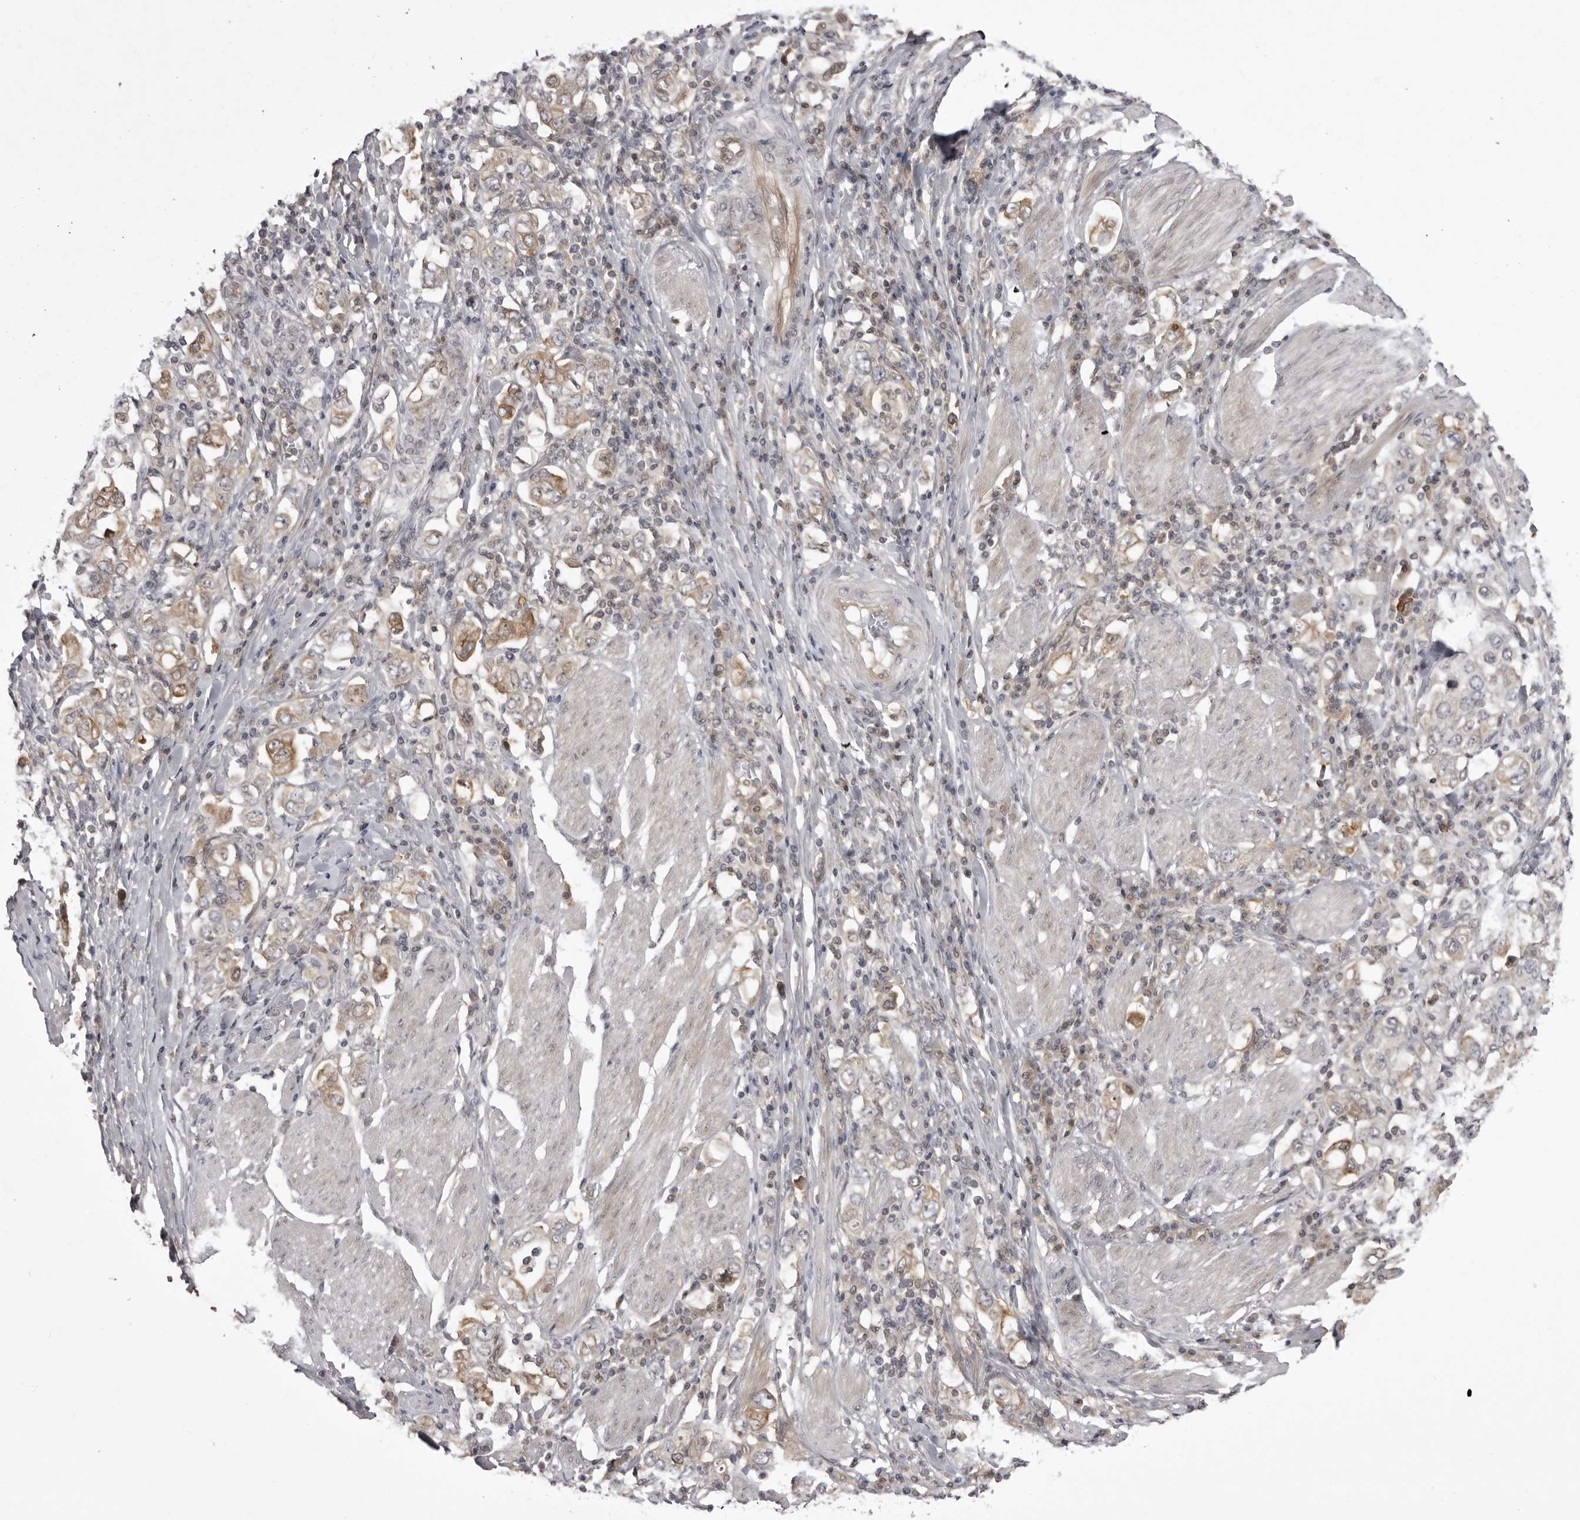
{"staining": {"intensity": "moderate", "quantity": "<25%", "location": "cytoplasmic/membranous"}, "tissue": "stomach cancer", "cell_type": "Tumor cells", "image_type": "cancer", "snomed": [{"axis": "morphology", "description": "Adenocarcinoma, NOS"}, {"axis": "topography", "description": "Stomach, upper"}], "caption": "Protein staining of adenocarcinoma (stomach) tissue displays moderate cytoplasmic/membranous expression in approximately <25% of tumor cells.", "gene": "USP43", "patient": {"sex": "male", "age": 62}}